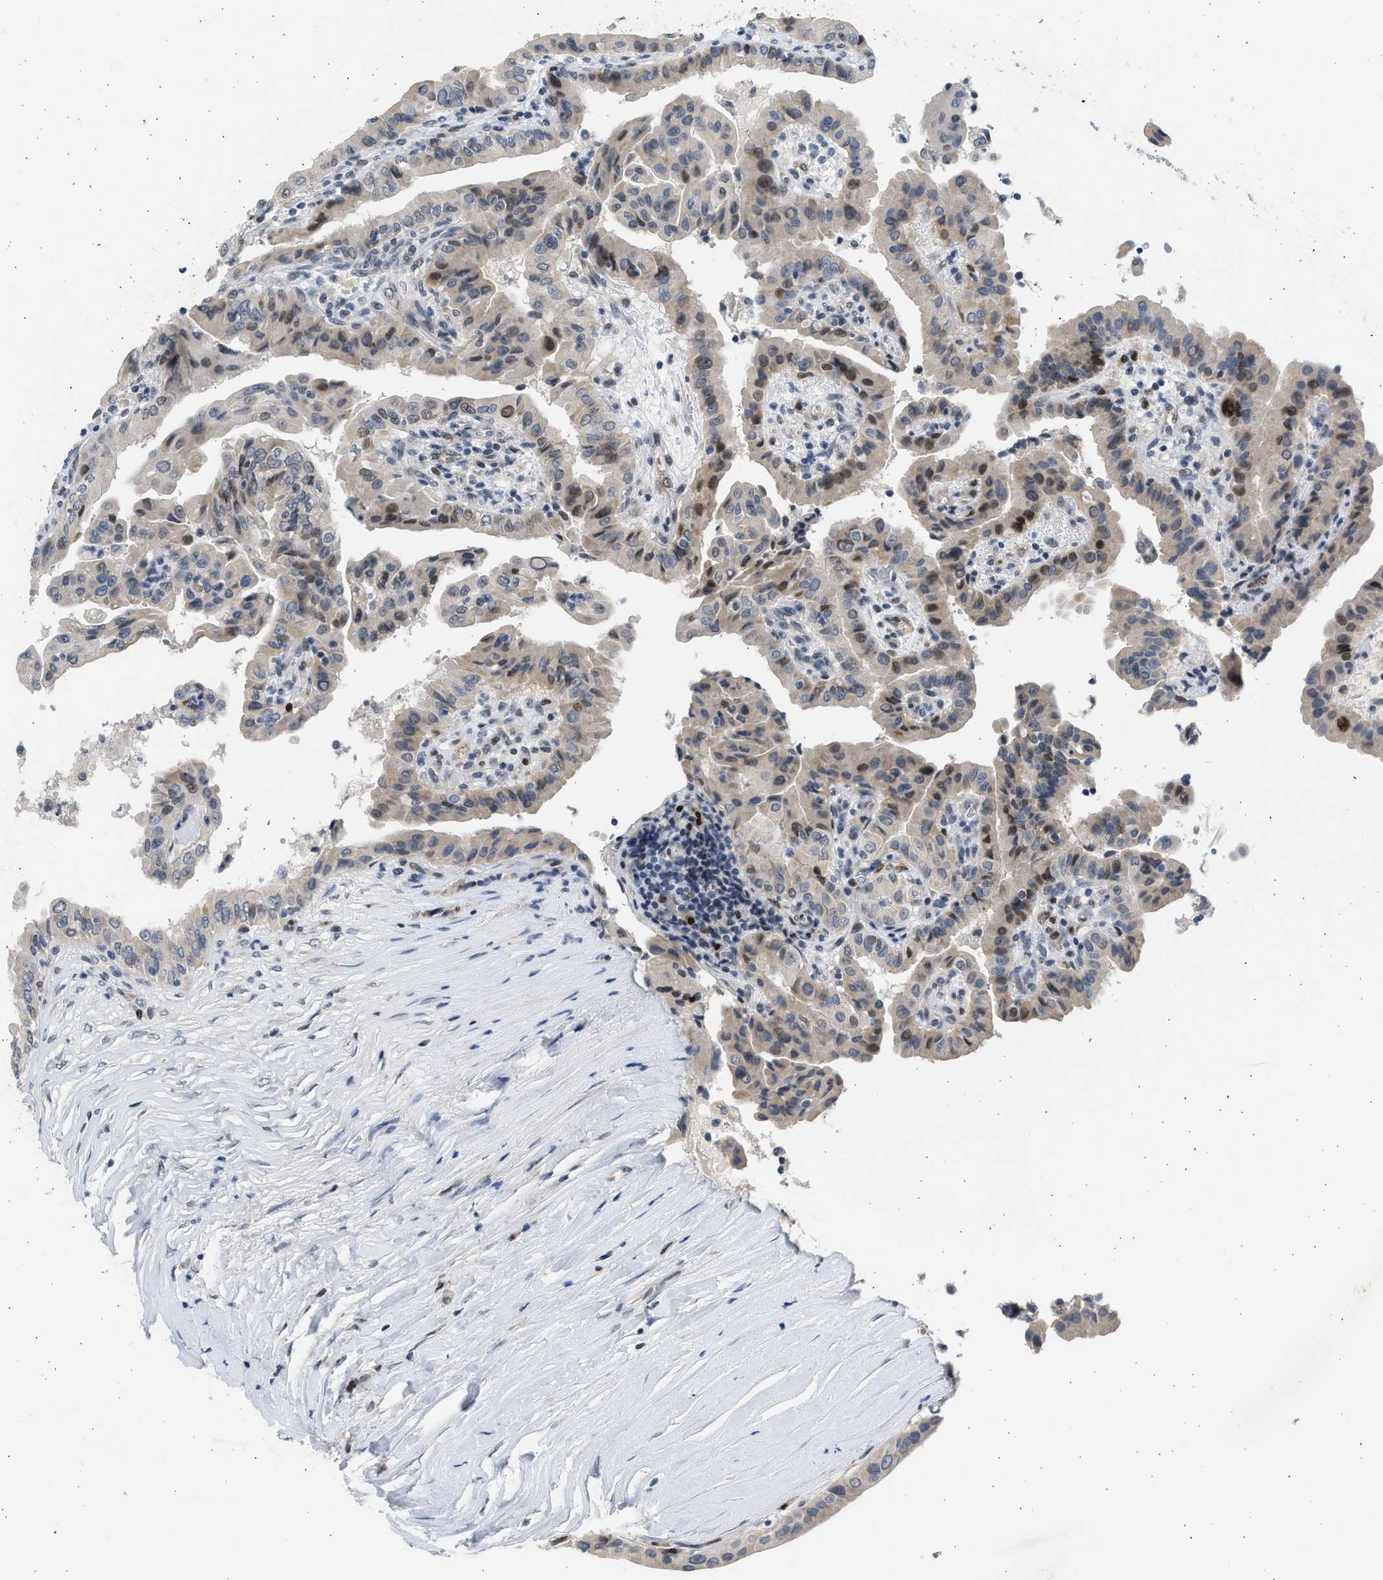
{"staining": {"intensity": "moderate", "quantity": "25%-75%", "location": "nuclear"}, "tissue": "thyroid cancer", "cell_type": "Tumor cells", "image_type": "cancer", "snomed": [{"axis": "morphology", "description": "Papillary adenocarcinoma, NOS"}, {"axis": "topography", "description": "Thyroid gland"}], "caption": "Moderate nuclear protein expression is present in about 25%-75% of tumor cells in thyroid cancer (papillary adenocarcinoma). The protein is shown in brown color, while the nuclei are stained blue.", "gene": "HMGN3", "patient": {"sex": "male", "age": 33}}